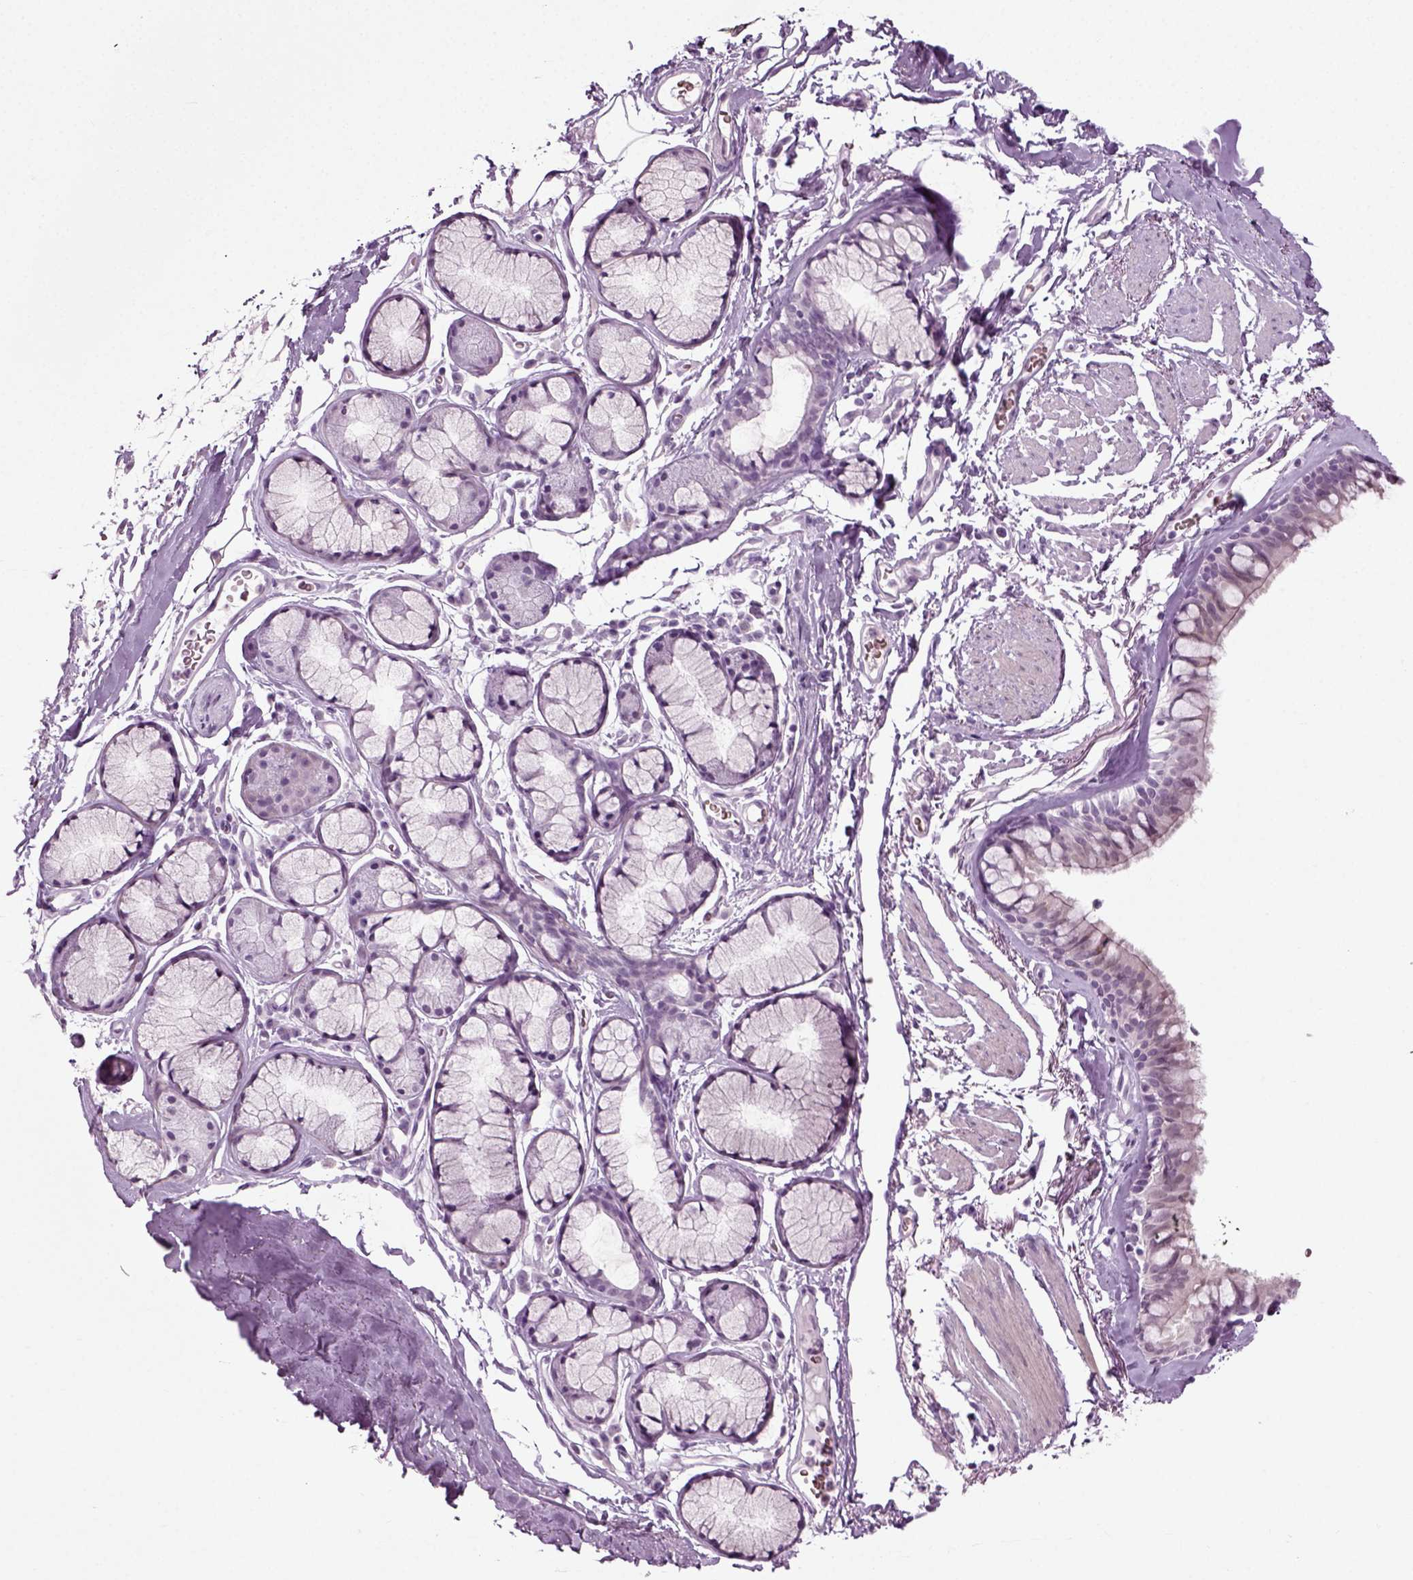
{"staining": {"intensity": "negative", "quantity": "none", "location": "none"}, "tissue": "bronchus", "cell_type": "Respiratory epithelial cells", "image_type": "normal", "snomed": [{"axis": "morphology", "description": "Normal tissue, NOS"}, {"axis": "morphology", "description": "Squamous cell carcinoma, NOS"}, {"axis": "topography", "description": "Cartilage tissue"}, {"axis": "topography", "description": "Bronchus"}], "caption": "Immunohistochemistry of unremarkable bronchus displays no positivity in respiratory epithelial cells.", "gene": "ZC2HC1C", "patient": {"sex": "male", "age": 72}}